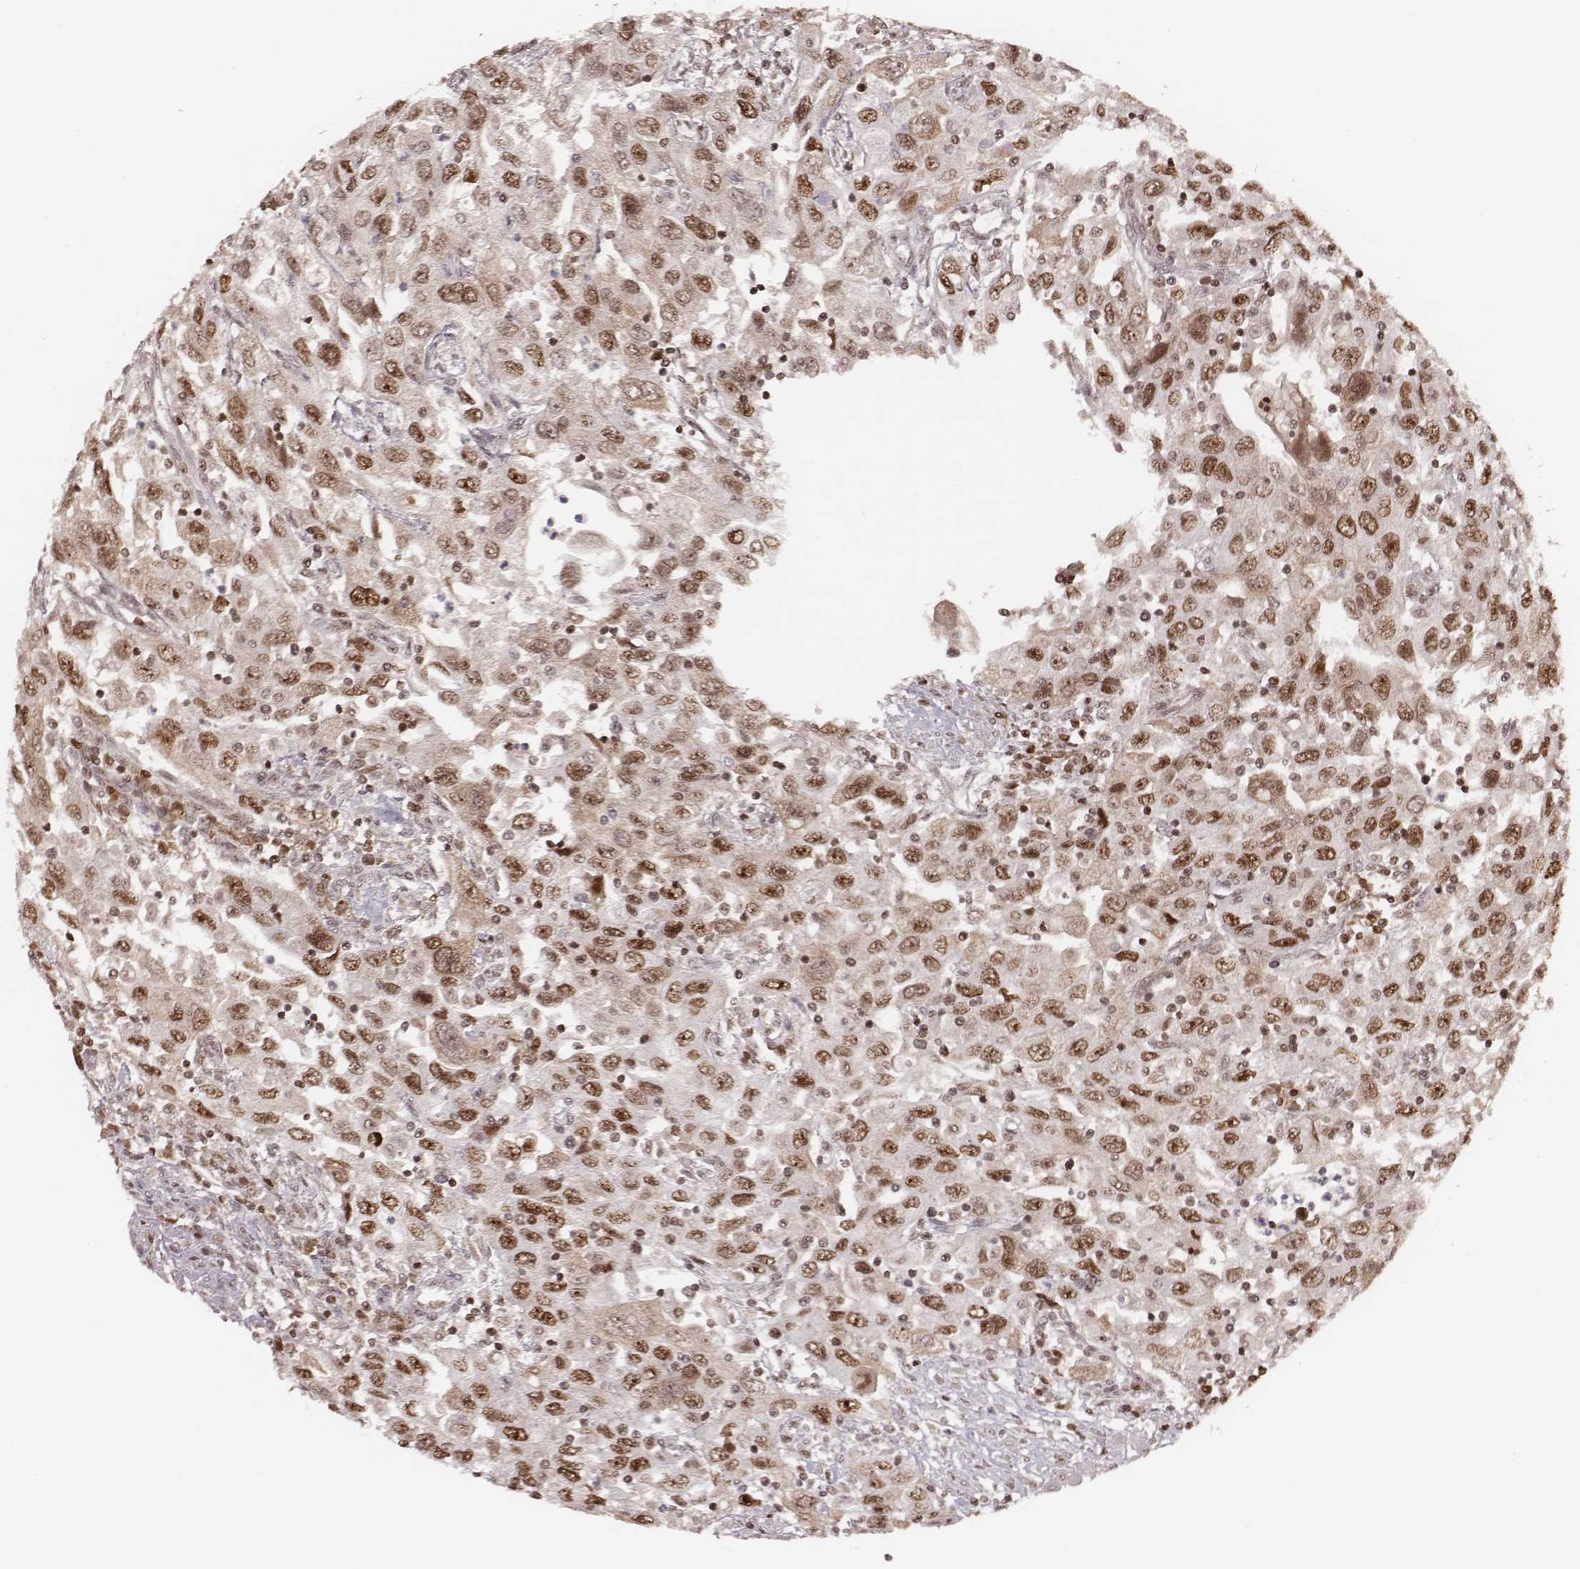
{"staining": {"intensity": "moderate", "quantity": ">75%", "location": "nuclear"}, "tissue": "urothelial cancer", "cell_type": "Tumor cells", "image_type": "cancer", "snomed": [{"axis": "morphology", "description": "Urothelial carcinoma, High grade"}, {"axis": "topography", "description": "Urinary bladder"}], "caption": "High-grade urothelial carcinoma stained for a protein (brown) reveals moderate nuclear positive positivity in approximately >75% of tumor cells.", "gene": "PARP1", "patient": {"sex": "male", "age": 76}}